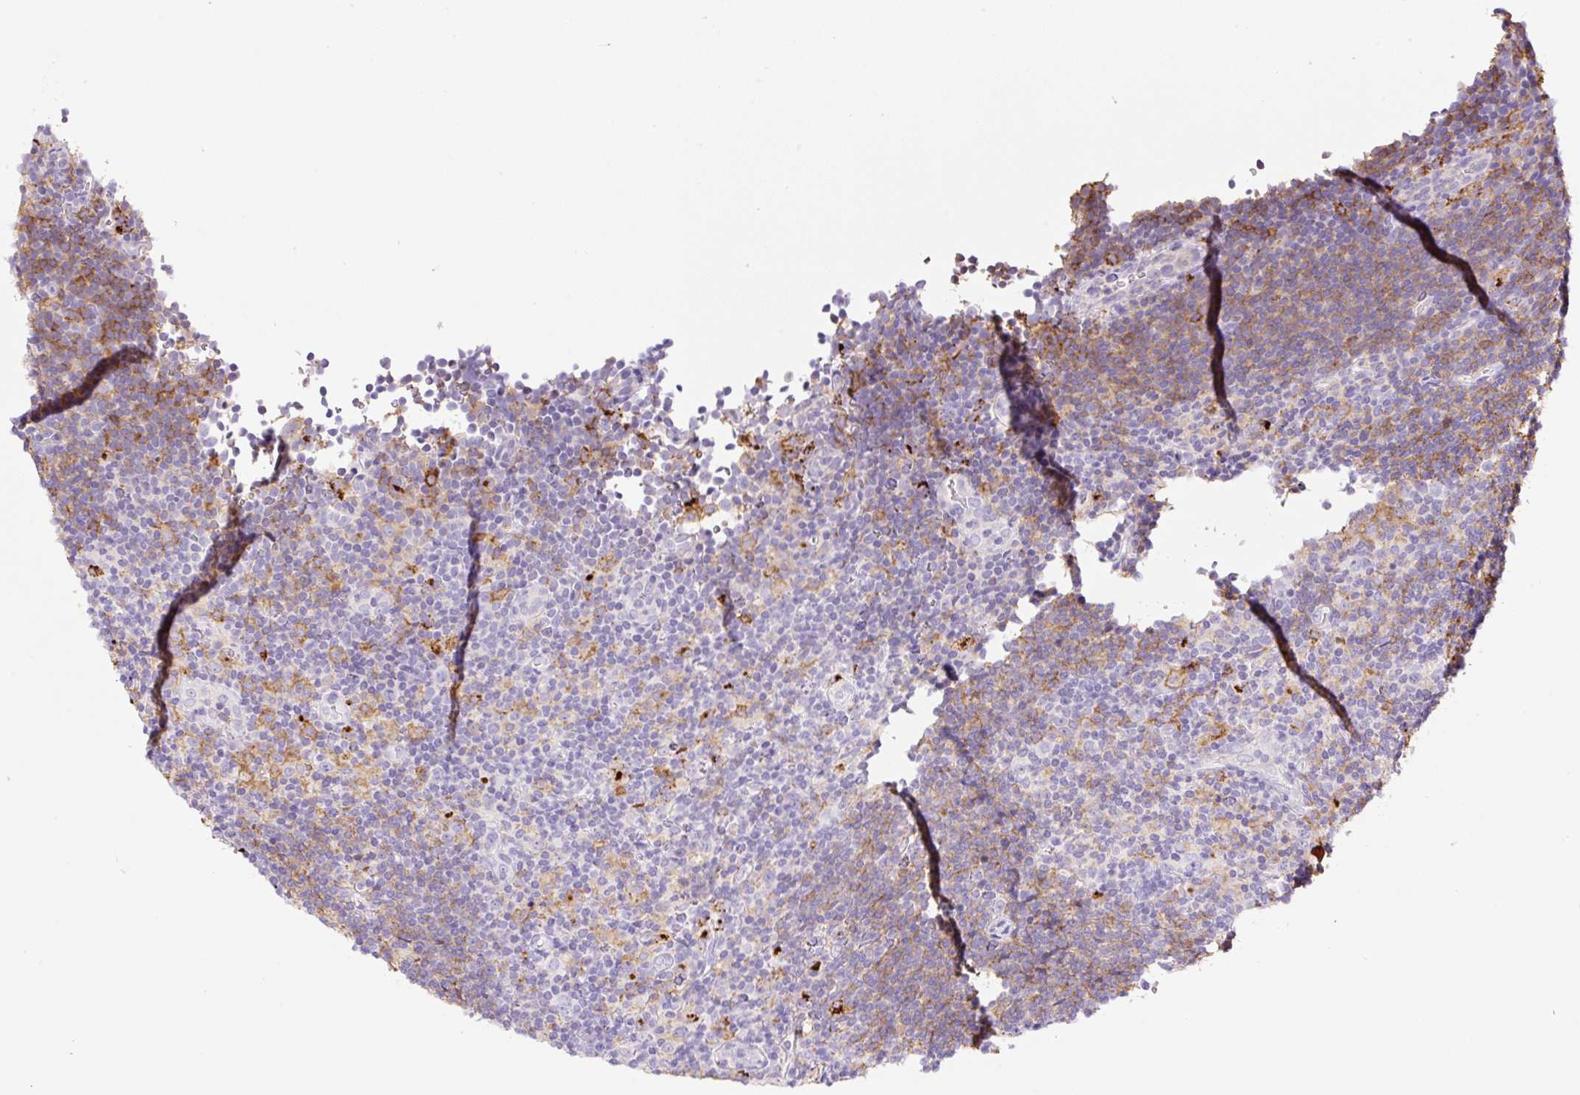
{"staining": {"intensity": "negative", "quantity": "none", "location": "none"}, "tissue": "lymphoma", "cell_type": "Tumor cells", "image_type": "cancer", "snomed": [{"axis": "morphology", "description": "Hodgkin's disease, NOS"}, {"axis": "topography", "description": "Lymph node"}], "caption": "Immunohistochemistry of lymphoma reveals no positivity in tumor cells. (Stains: DAB immunohistochemistry (IHC) with hematoxylin counter stain, Microscopy: brightfield microscopy at high magnification).", "gene": "TDRD15", "patient": {"sex": "female", "age": 57}}